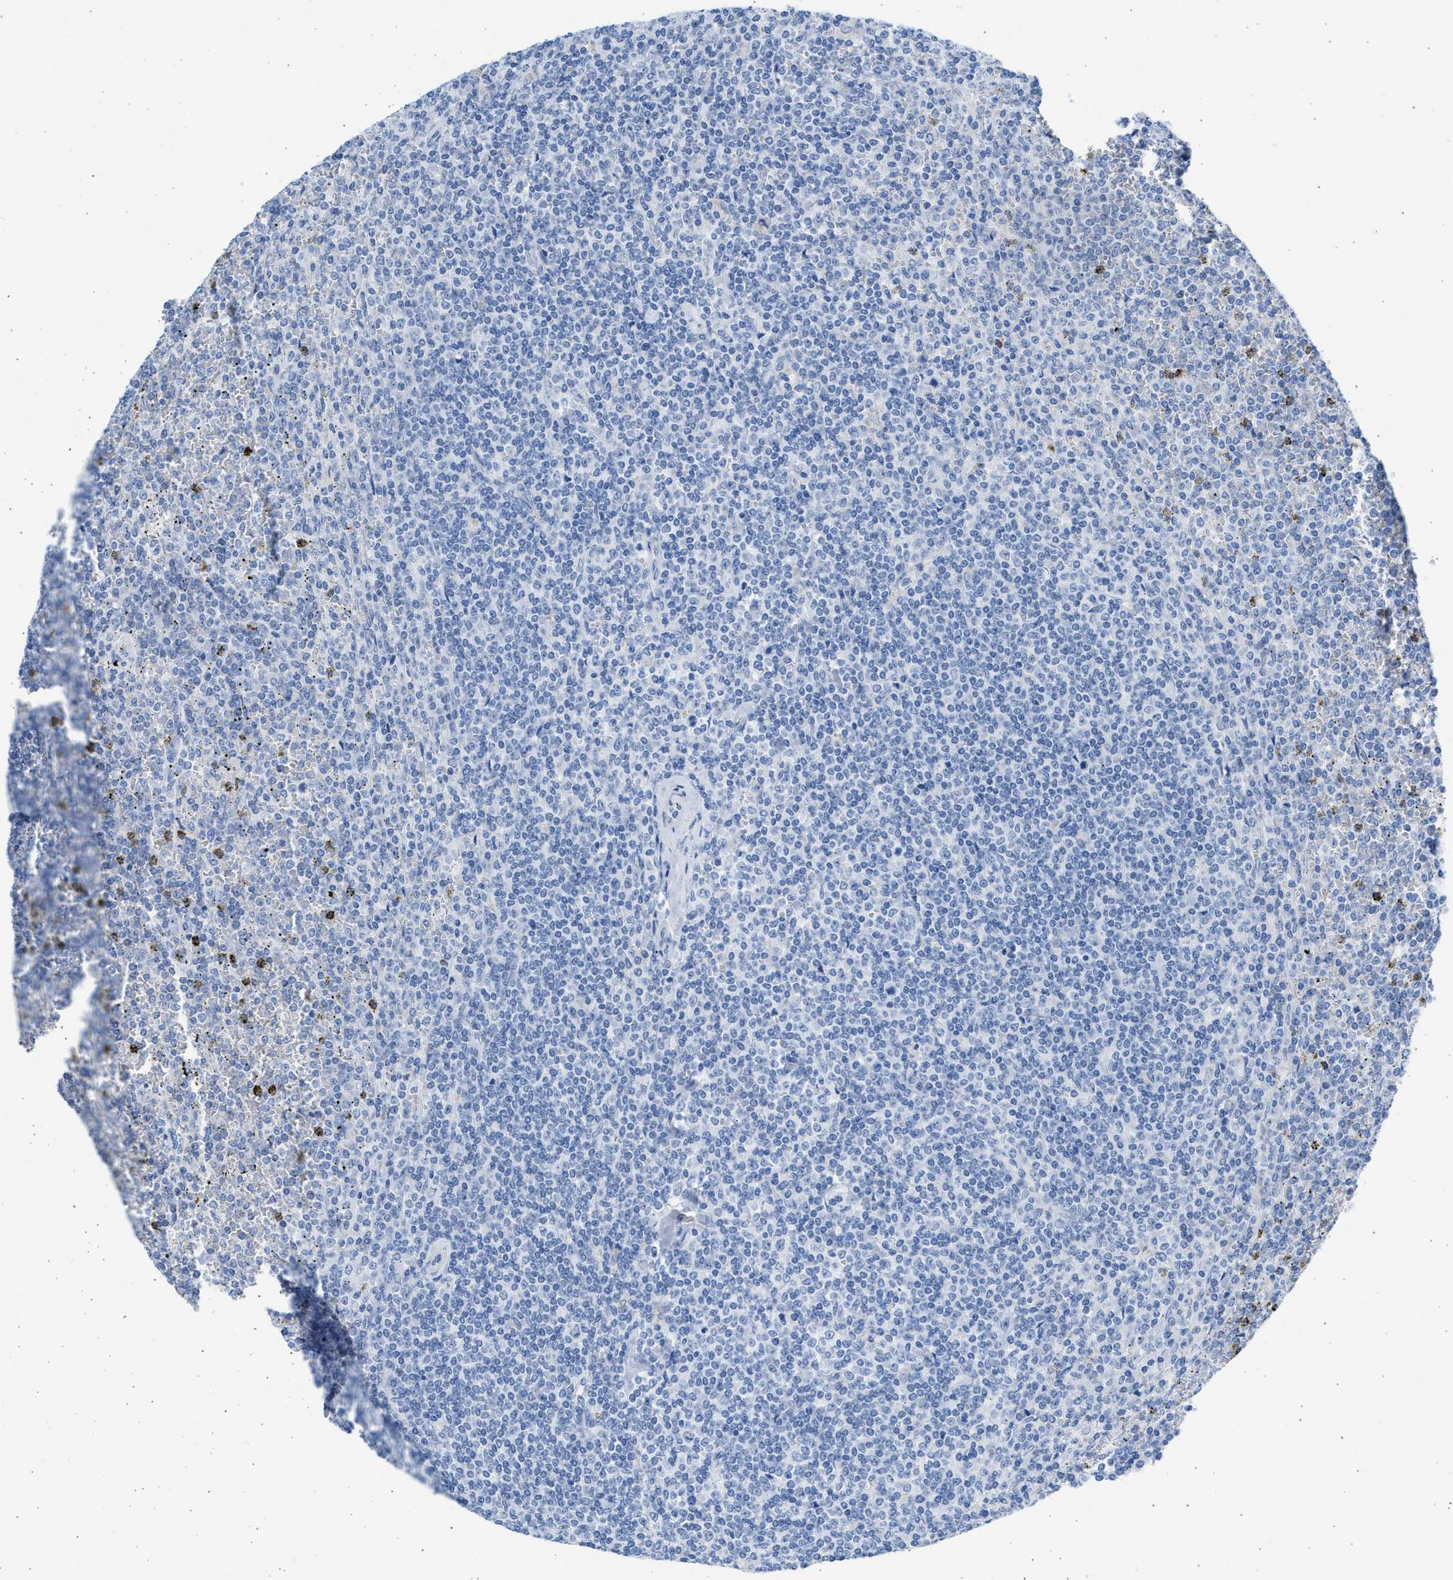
{"staining": {"intensity": "negative", "quantity": "none", "location": "none"}, "tissue": "lymphoma", "cell_type": "Tumor cells", "image_type": "cancer", "snomed": [{"axis": "morphology", "description": "Malignant lymphoma, non-Hodgkin's type, Low grade"}, {"axis": "topography", "description": "Spleen"}], "caption": "This photomicrograph is of malignant lymphoma, non-Hodgkin's type (low-grade) stained with immunohistochemistry (IHC) to label a protein in brown with the nuclei are counter-stained blue. There is no positivity in tumor cells. (DAB IHC, high magnification).", "gene": "SPATA3", "patient": {"sex": "female", "age": 19}}